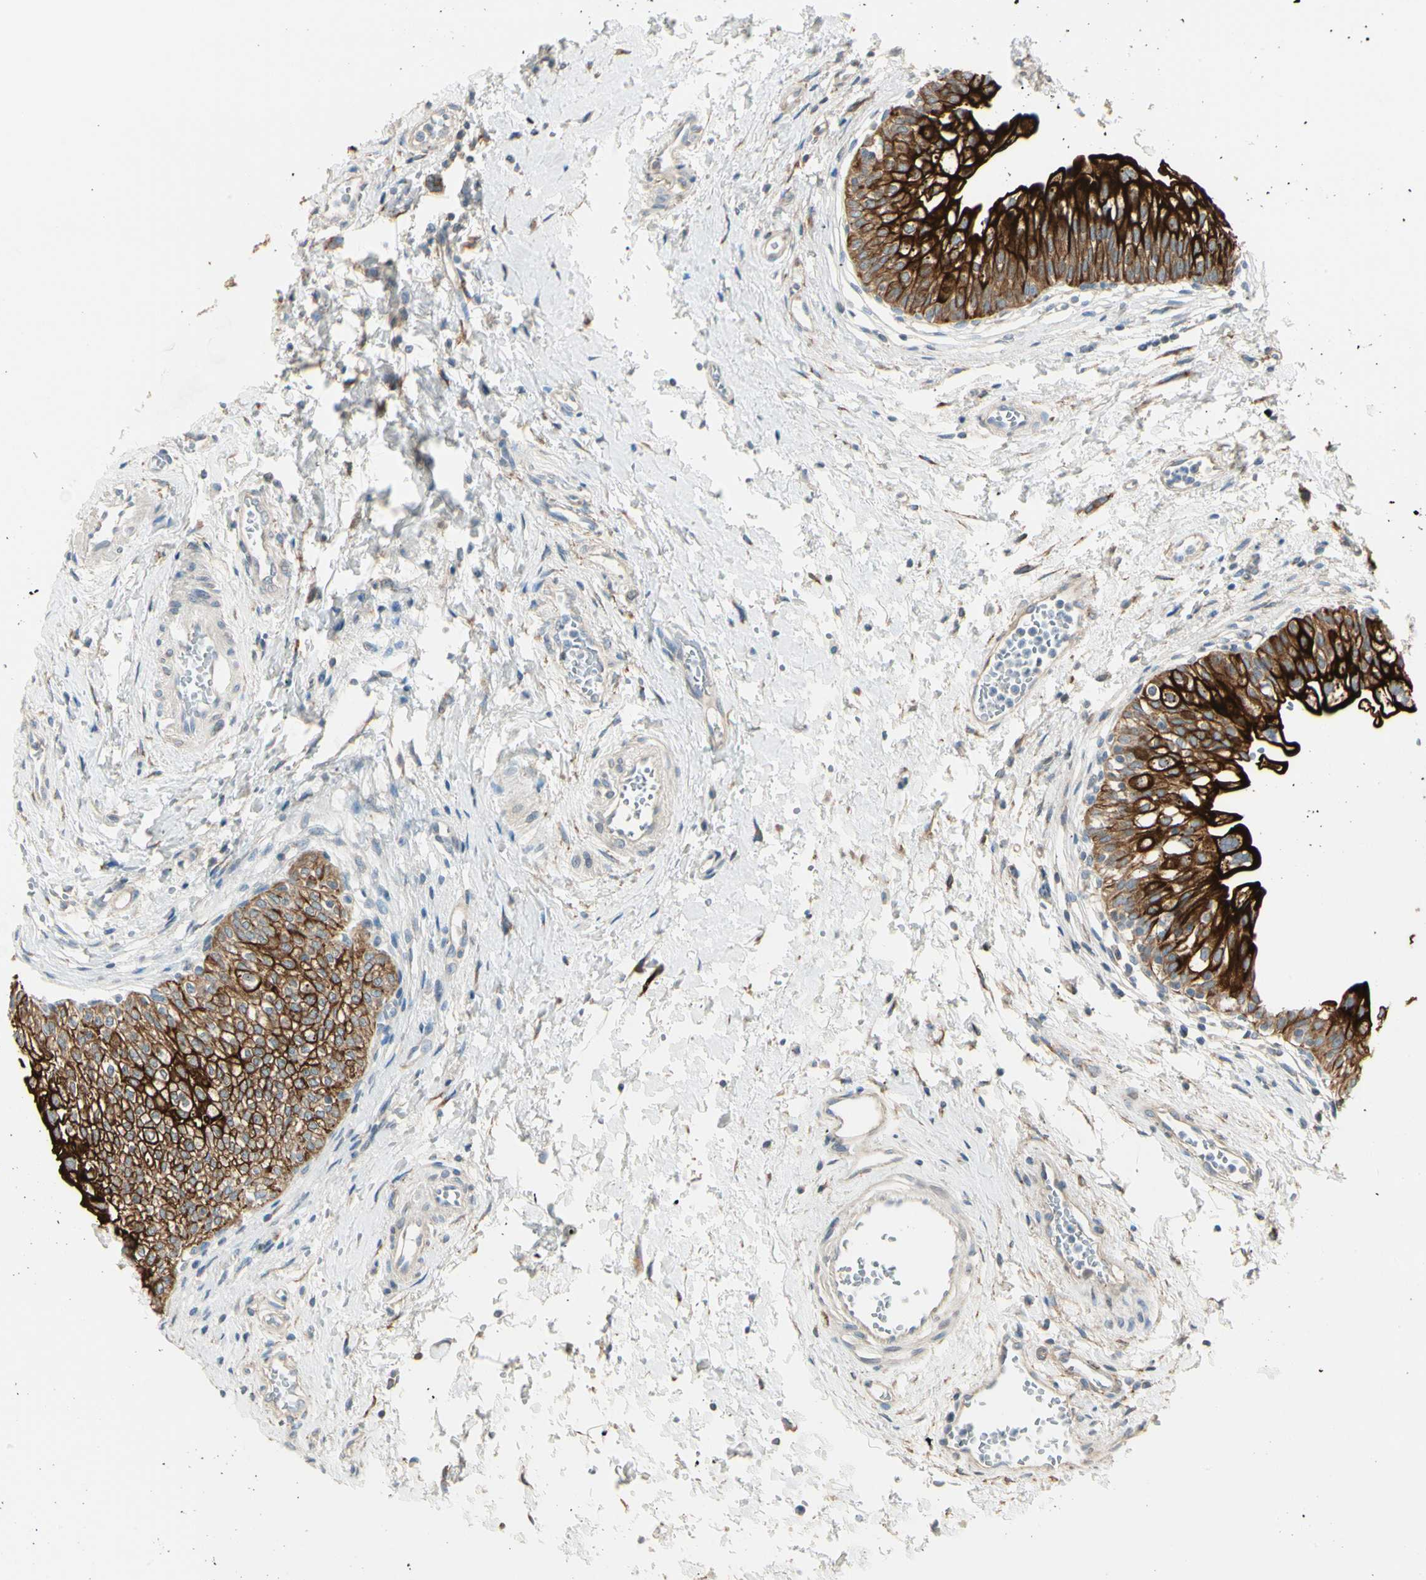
{"staining": {"intensity": "strong", "quantity": ">75%", "location": "cytoplasmic/membranous"}, "tissue": "urinary bladder", "cell_type": "Urothelial cells", "image_type": "normal", "snomed": [{"axis": "morphology", "description": "Normal tissue, NOS"}, {"axis": "topography", "description": "Urinary bladder"}], "caption": "Protein expression by immunohistochemistry (IHC) demonstrates strong cytoplasmic/membranous positivity in approximately >75% of urothelial cells in benign urinary bladder.", "gene": "DUSP12", "patient": {"sex": "male", "age": 55}}